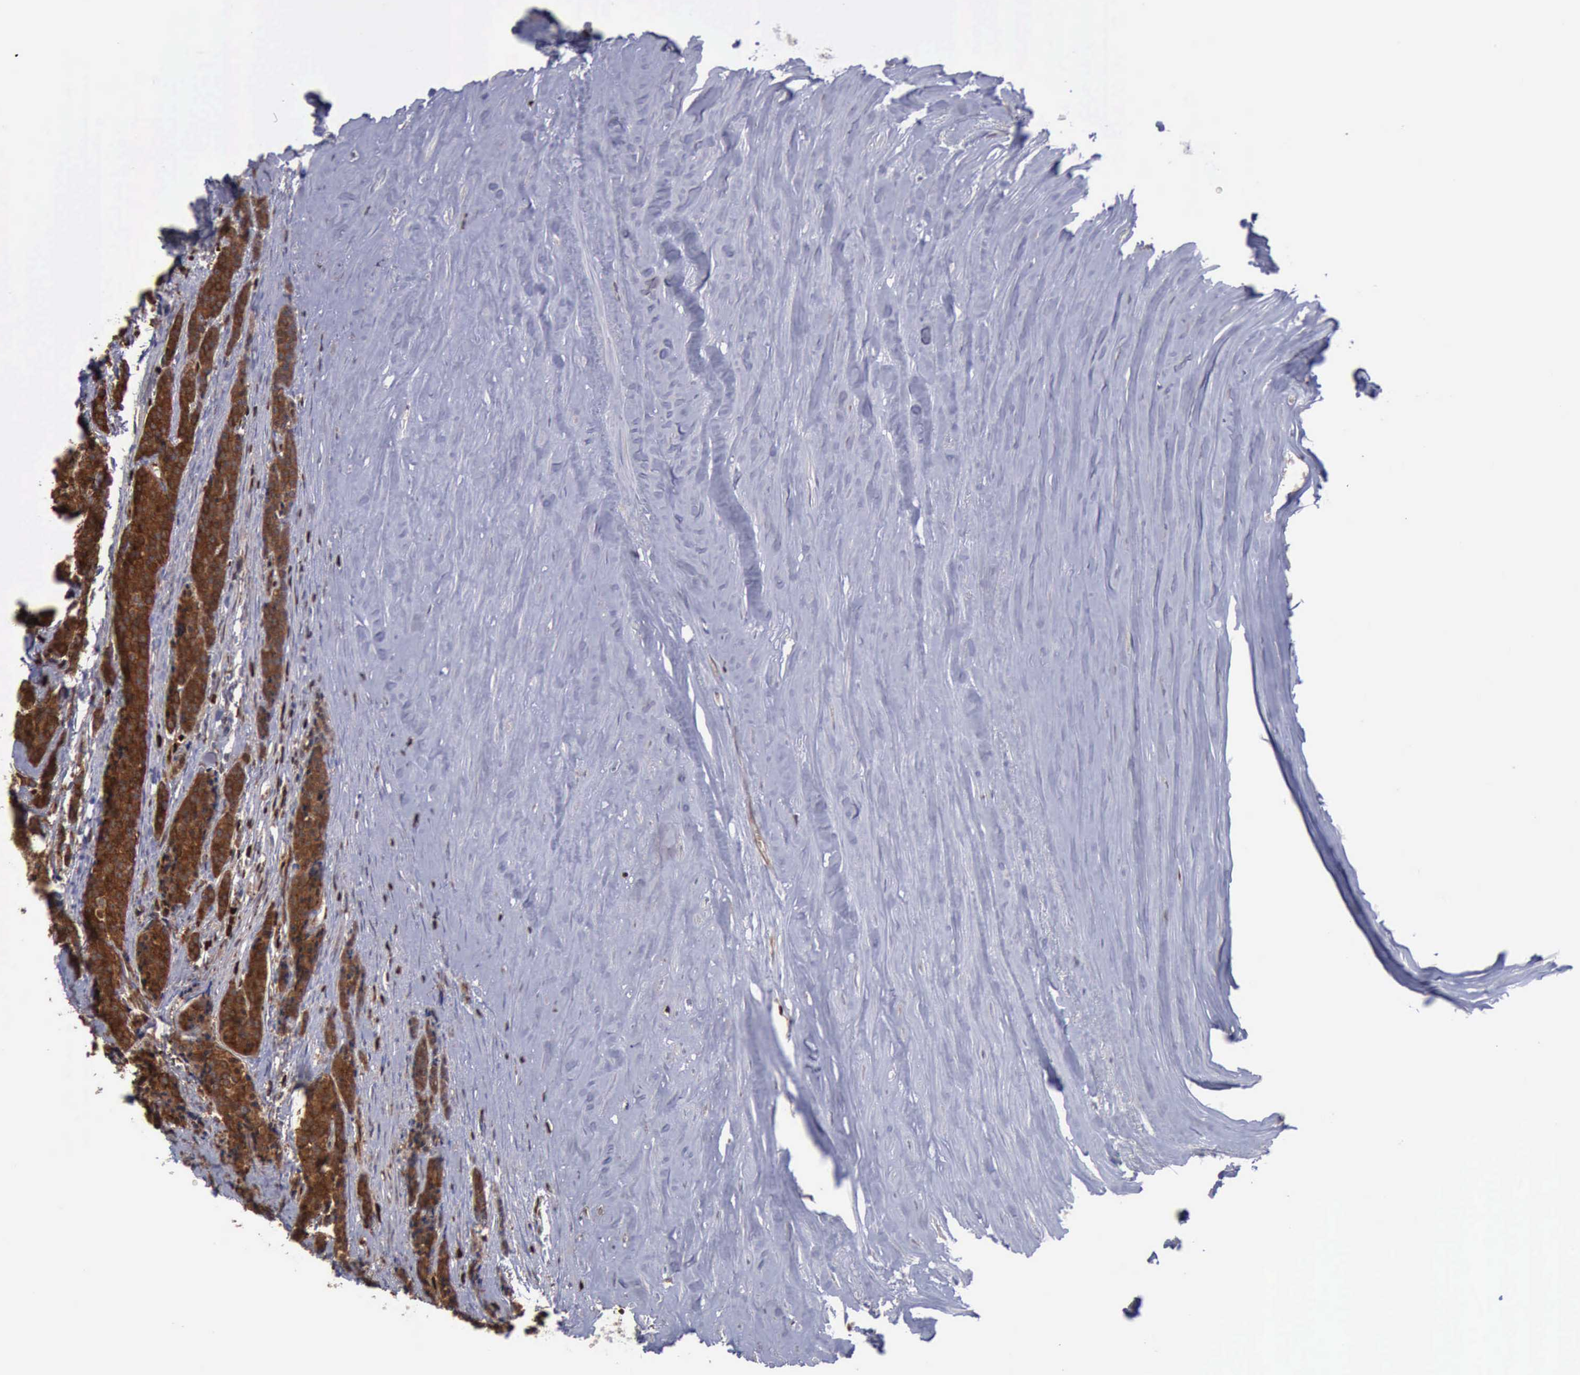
{"staining": {"intensity": "strong", "quantity": ">75%", "location": "cytoplasmic/membranous,nuclear"}, "tissue": "carcinoid", "cell_type": "Tumor cells", "image_type": "cancer", "snomed": [{"axis": "morphology", "description": "Carcinoid, malignant, NOS"}, {"axis": "topography", "description": "Small intestine"}], "caption": "Immunohistochemistry (IHC) micrograph of neoplastic tissue: human carcinoid stained using immunohistochemistry exhibits high levels of strong protein expression localized specifically in the cytoplasmic/membranous and nuclear of tumor cells, appearing as a cytoplasmic/membranous and nuclear brown color.", "gene": "PDCD4", "patient": {"sex": "male", "age": 63}}